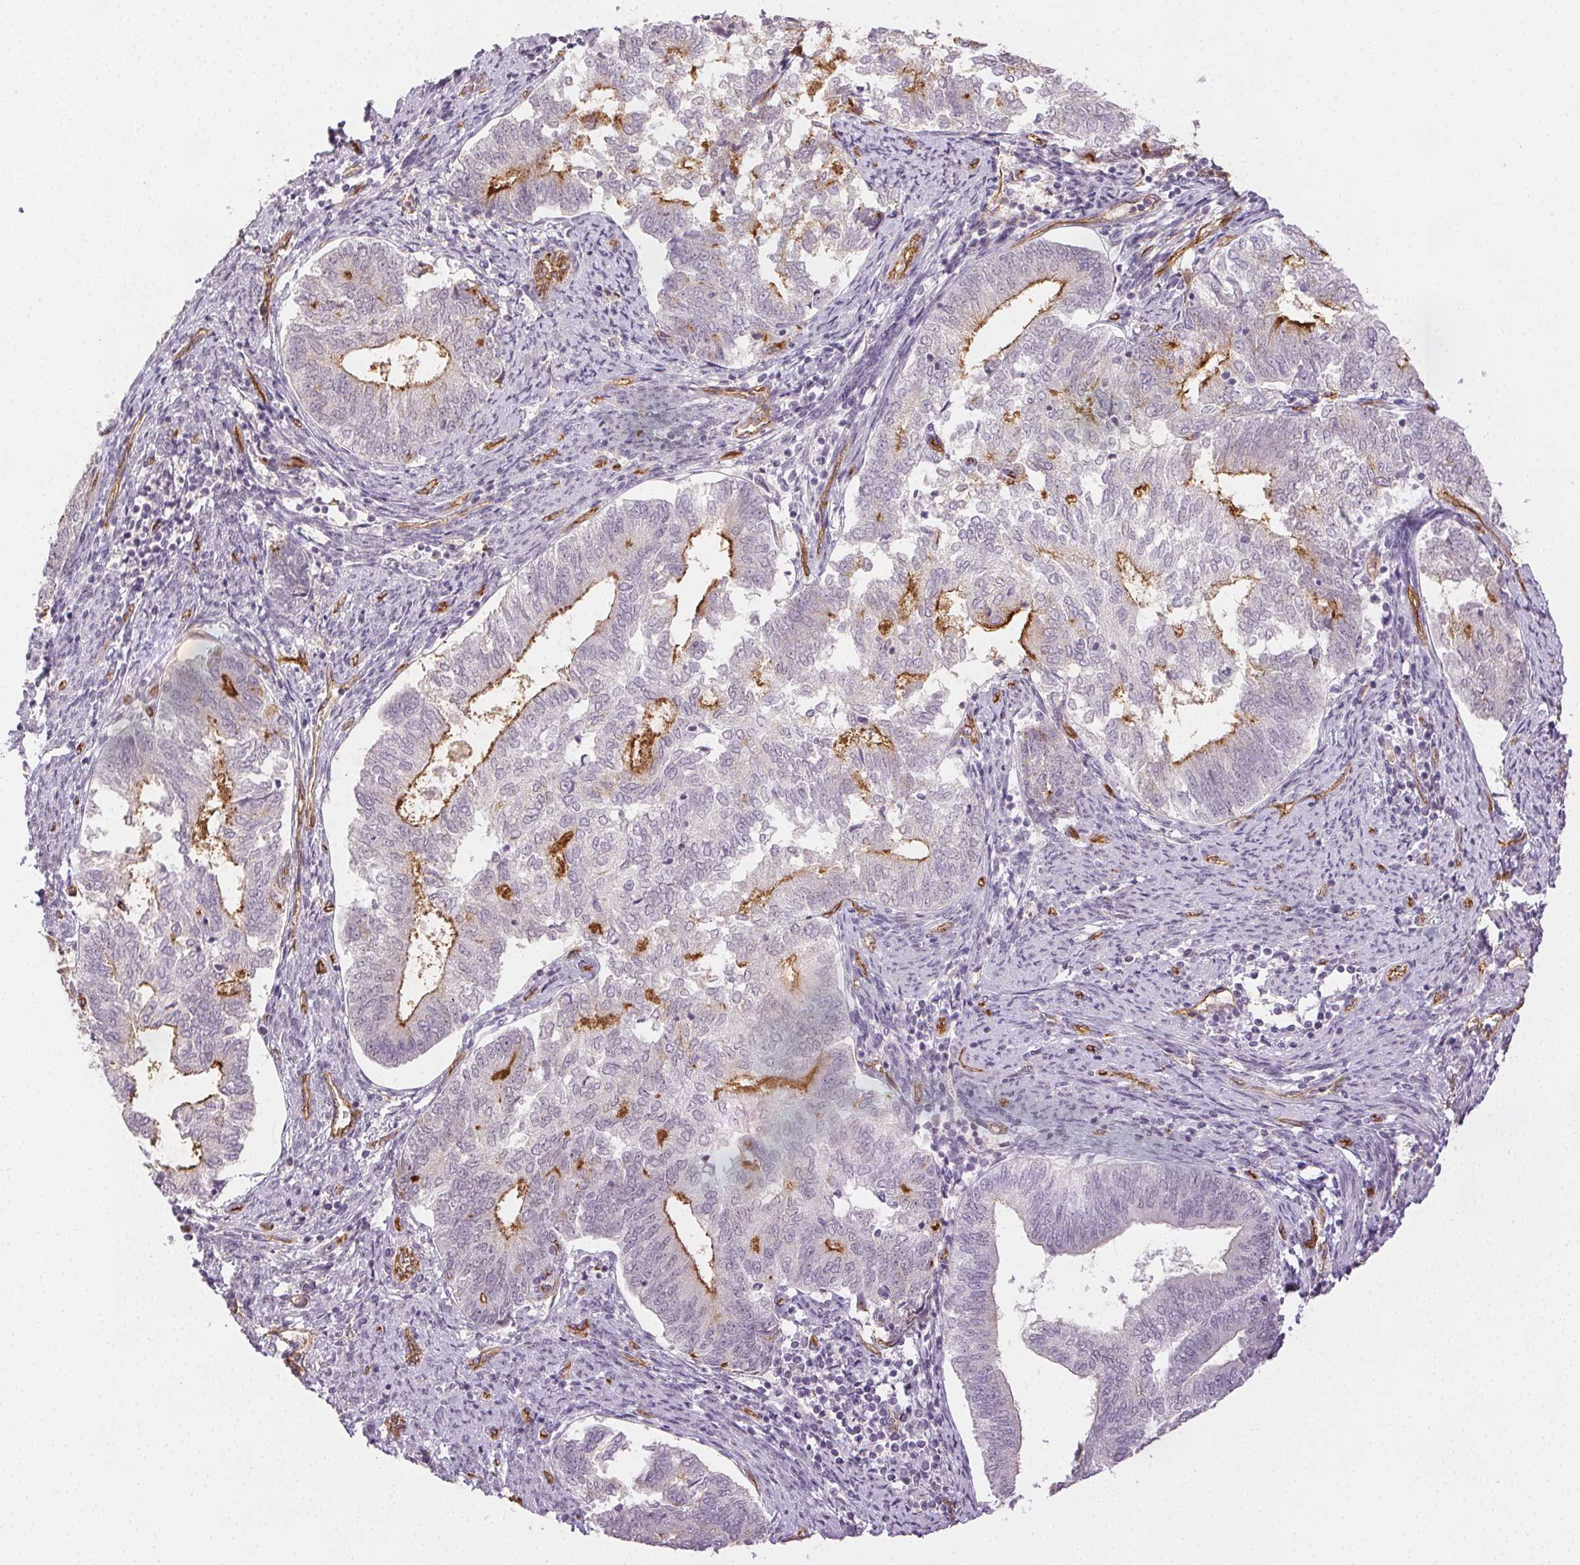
{"staining": {"intensity": "strong", "quantity": "<25%", "location": "cytoplasmic/membranous"}, "tissue": "endometrial cancer", "cell_type": "Tumor cells", "image_type": "cancer", "snomed": [{"axis": "morphology", "description": "Adenocarcinoma, NOS"}, {"axis": "topography", "description": "Endometrium"}], "caption": "High-power microscopy captured an immunohistochemistry histopathology image of endometrial cancer (adenocarcinoma), revealing strong cytoplasmic/membranous staining in about <25% of tumor cells.", "gene": "PODXL", "patient": {"sex": "female", "age": 65}}